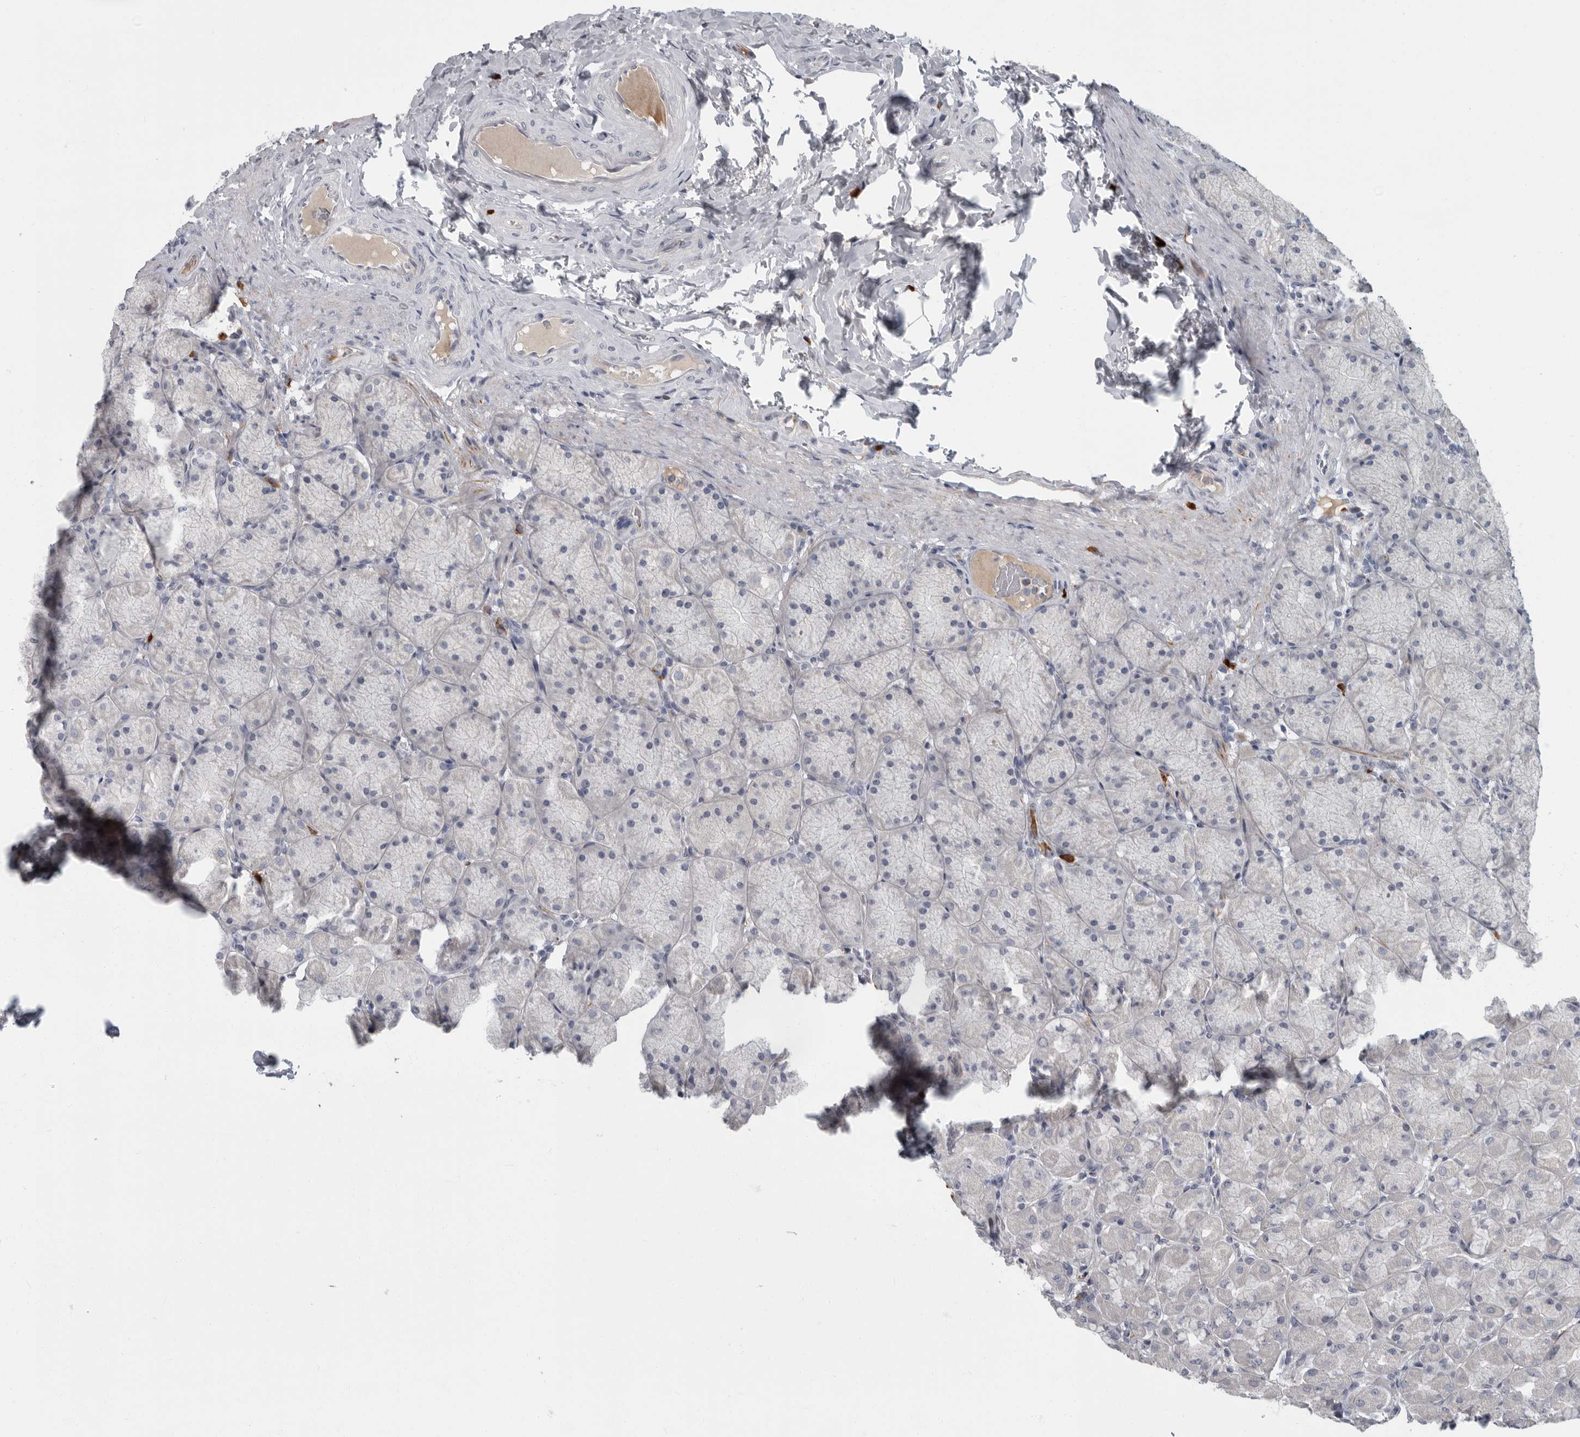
{"staining": {"intensity": "negative", "quantity": "none", "location": "none"}, "tissue": "stomach", "cell_type": "Glandular cells", "image_type": "normal", "snomed": [{"axis": "morphology", "description": "Normal tissue, NOS"}, {"axis": "topography", "description": "Stomach, upper"}], "caption": "This histopathology image is of unremarkable stomach stained with immunohistochemistry to label a protein in brown with the nuclei are counter-stained blue. There is no staining in glandular cells. Nuclei are stained in blue.", "gene": "SLC25A39", "patient": {"sex": "female", "age": 56}}